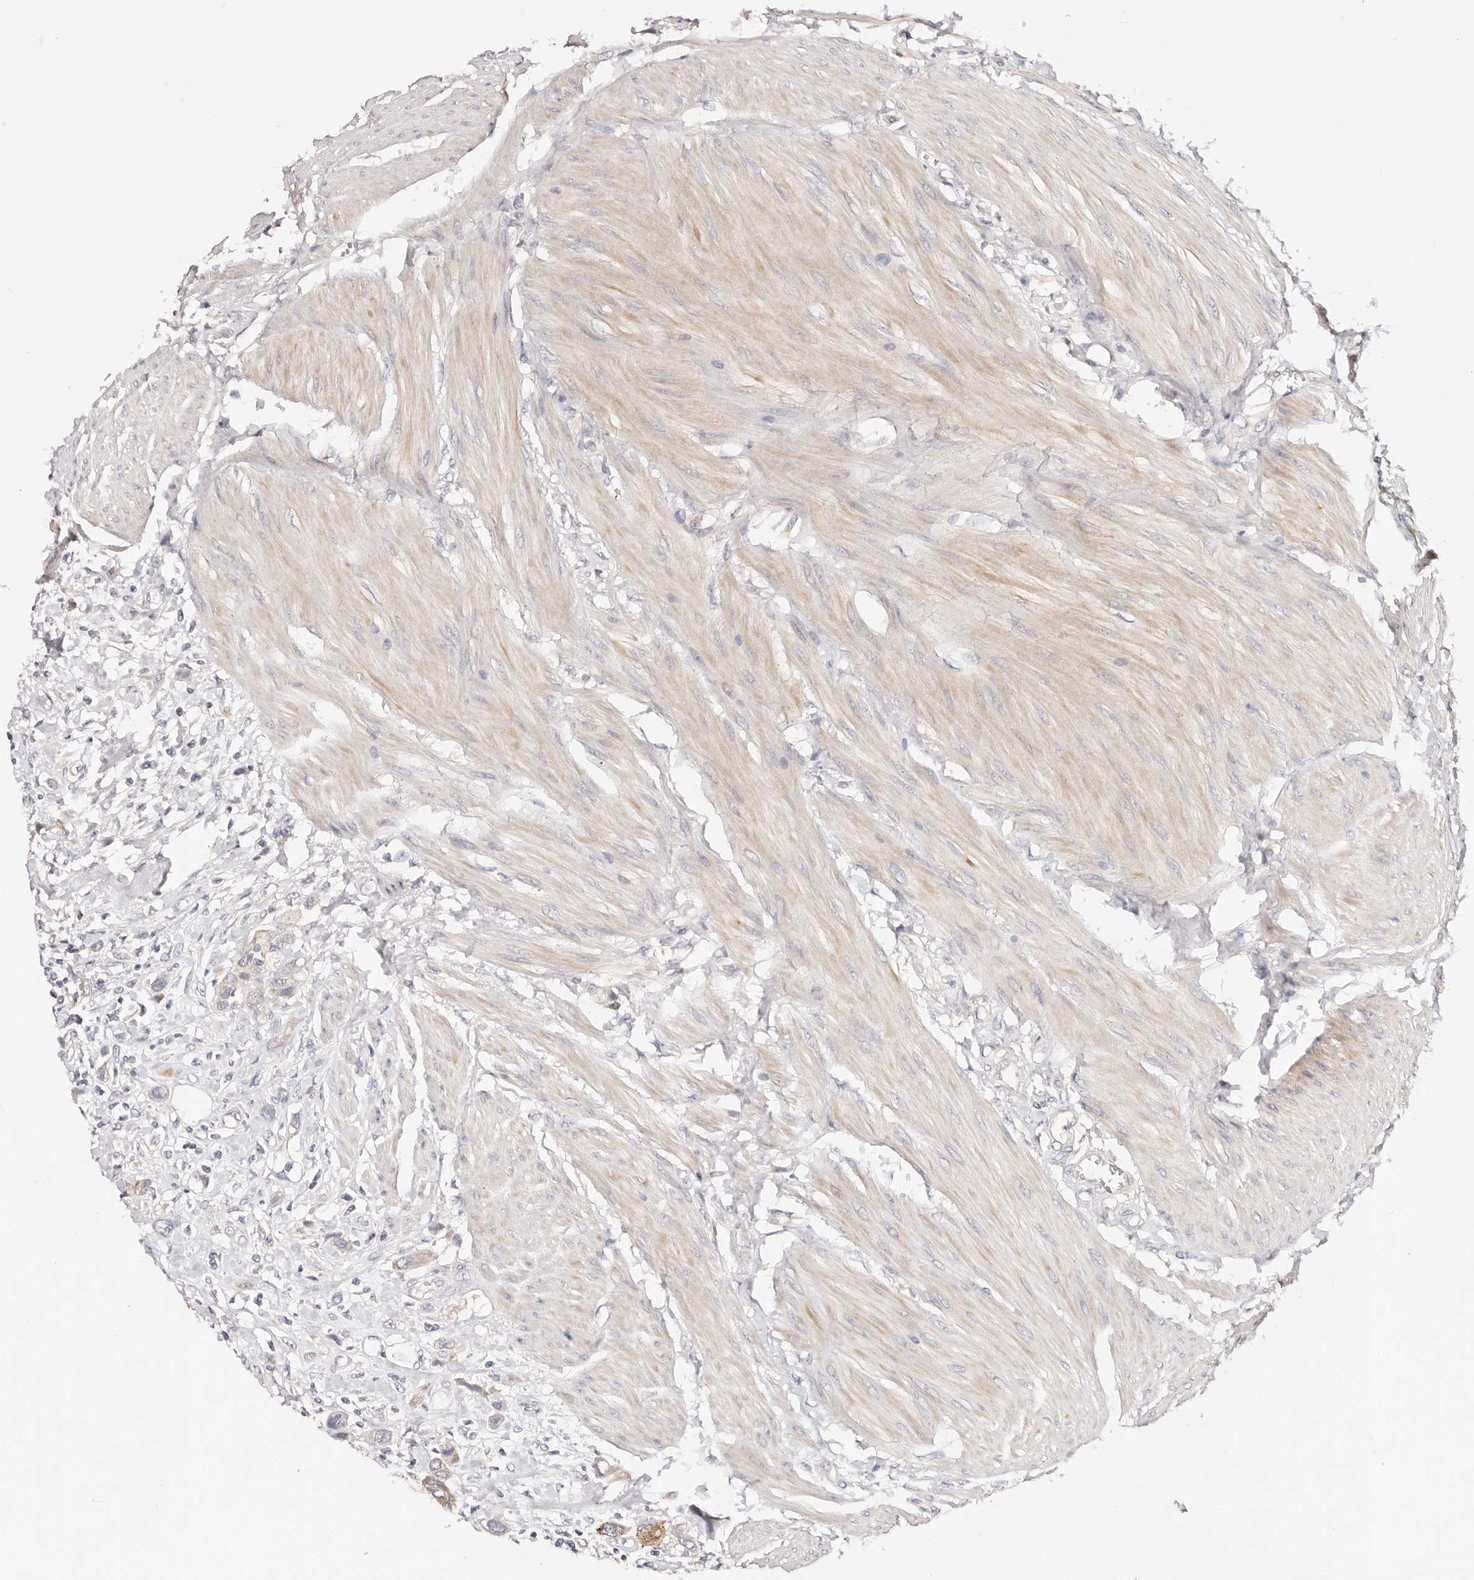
{"staining": {"intensity": "negative", "quantity": "none", "location": "none"}, "tissue": "urothelial cancer", "cell_type": "Tumor cells", "image_type": "cancer", "snomed": [{"axis": "morphology", "description": "Urothelial carcinoma, High grade"}, {"axis": "topography", "description": "Urinary bladder"}], "caption": "Urothelial cancer was stained to show a protein in brown. There is no significant expression in tumor cells.", "gene": "VIPAS39", "patient": {"sex": "male", "age": 50}}